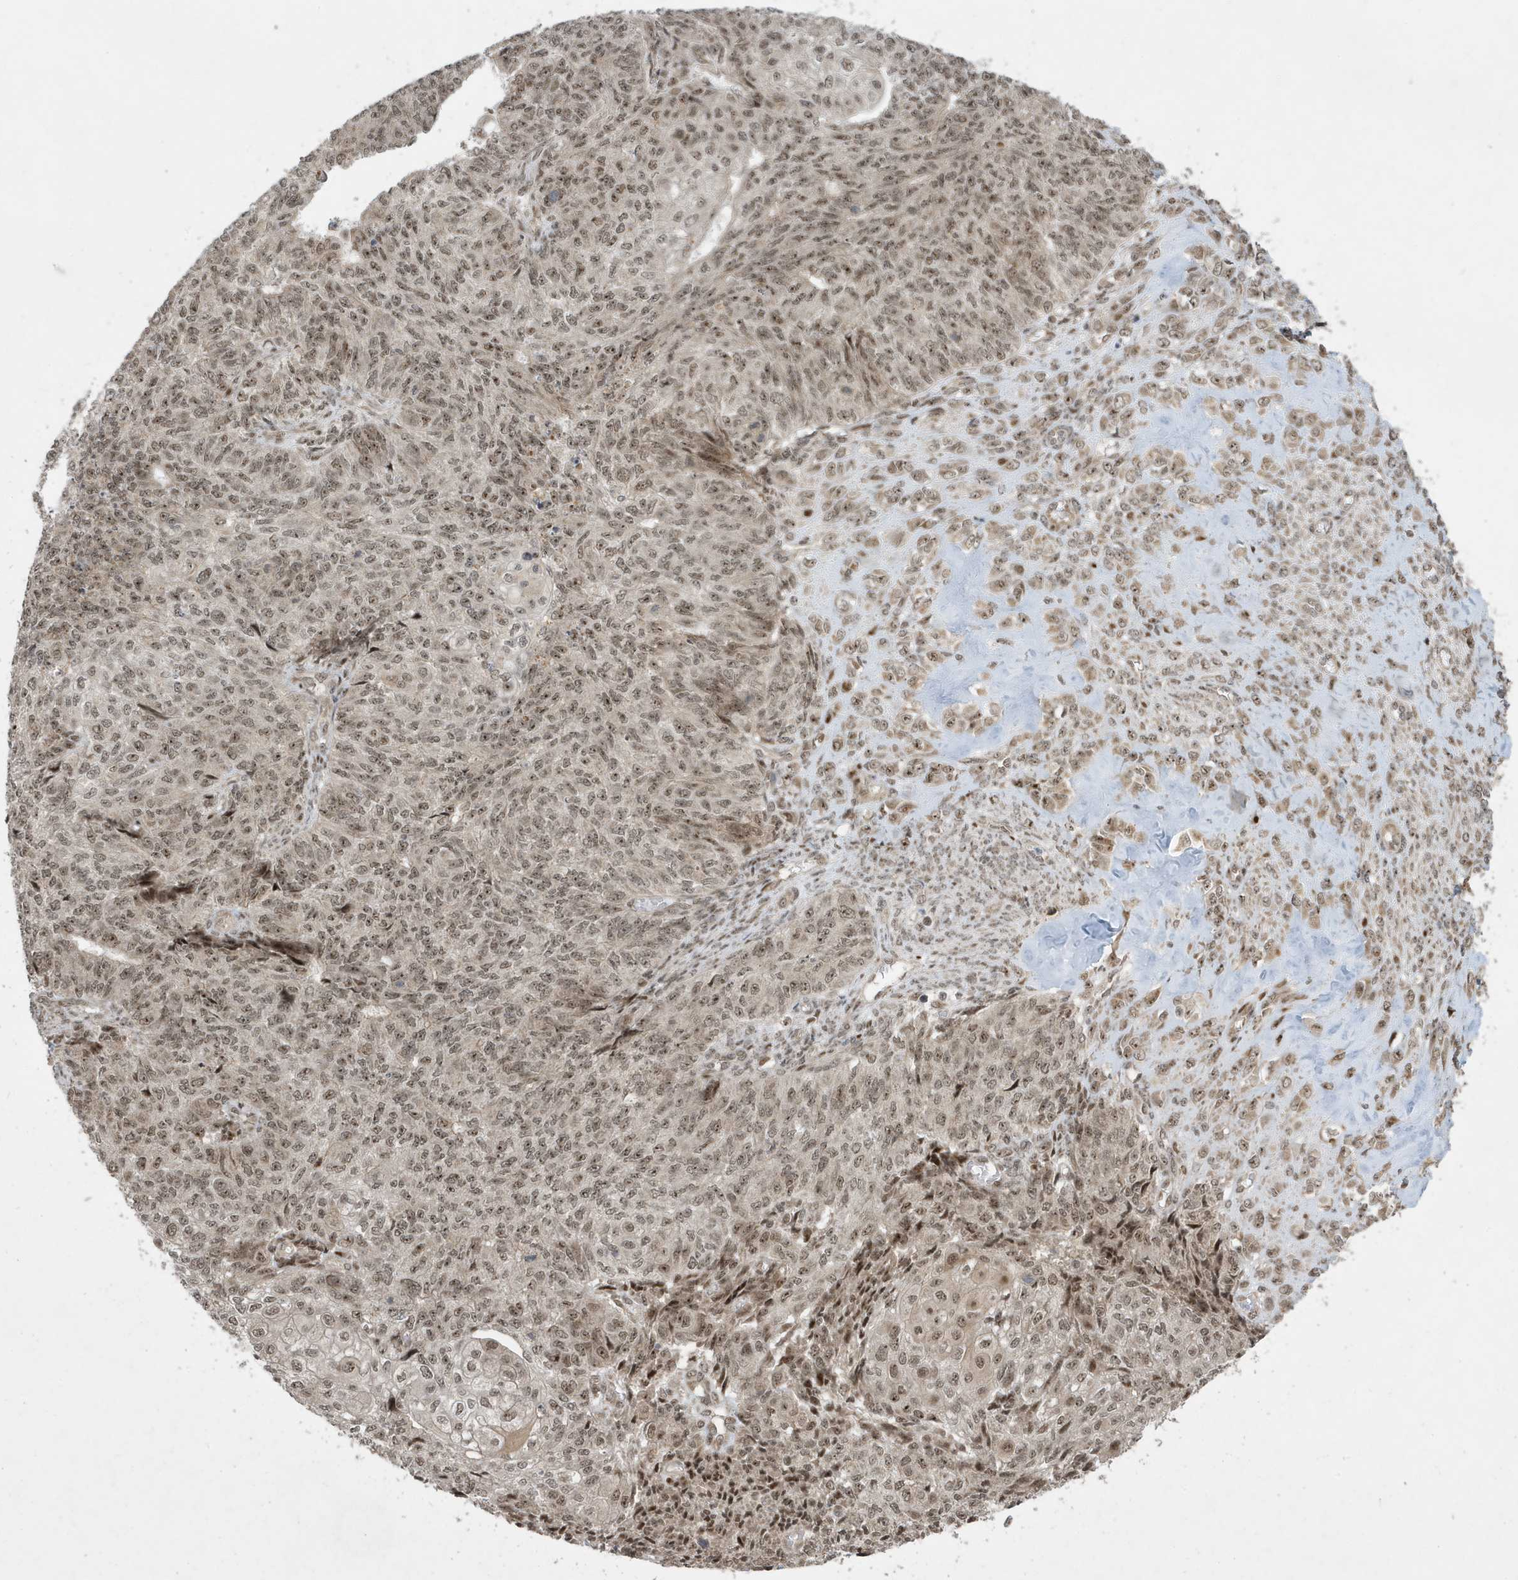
{"staining": {"intensity": "moderate", "quantity": ">75%", "location": "nuclear"}, "tissue": "endometrial cancer", "cell_type": "Tumor cells", "image_type": "cancer", "snomed": [{"axis": "morphology", "description": "Adenocarcinoma, NOS"}, {"axis": "topography", "description": "Endometrium"}], "caption": "Tumor cells exhibit medium levels of moderate nuclear positivity in approximately >75% of cells in endometrial cancer (adenocarcinoma). The staining is performed using DAB brown chromogen to label protein expression. The nuclei are counter-stained blue using hematoxylin.", "gene": "FAM9B", "patient": {"sex": "female", "age": 32}}